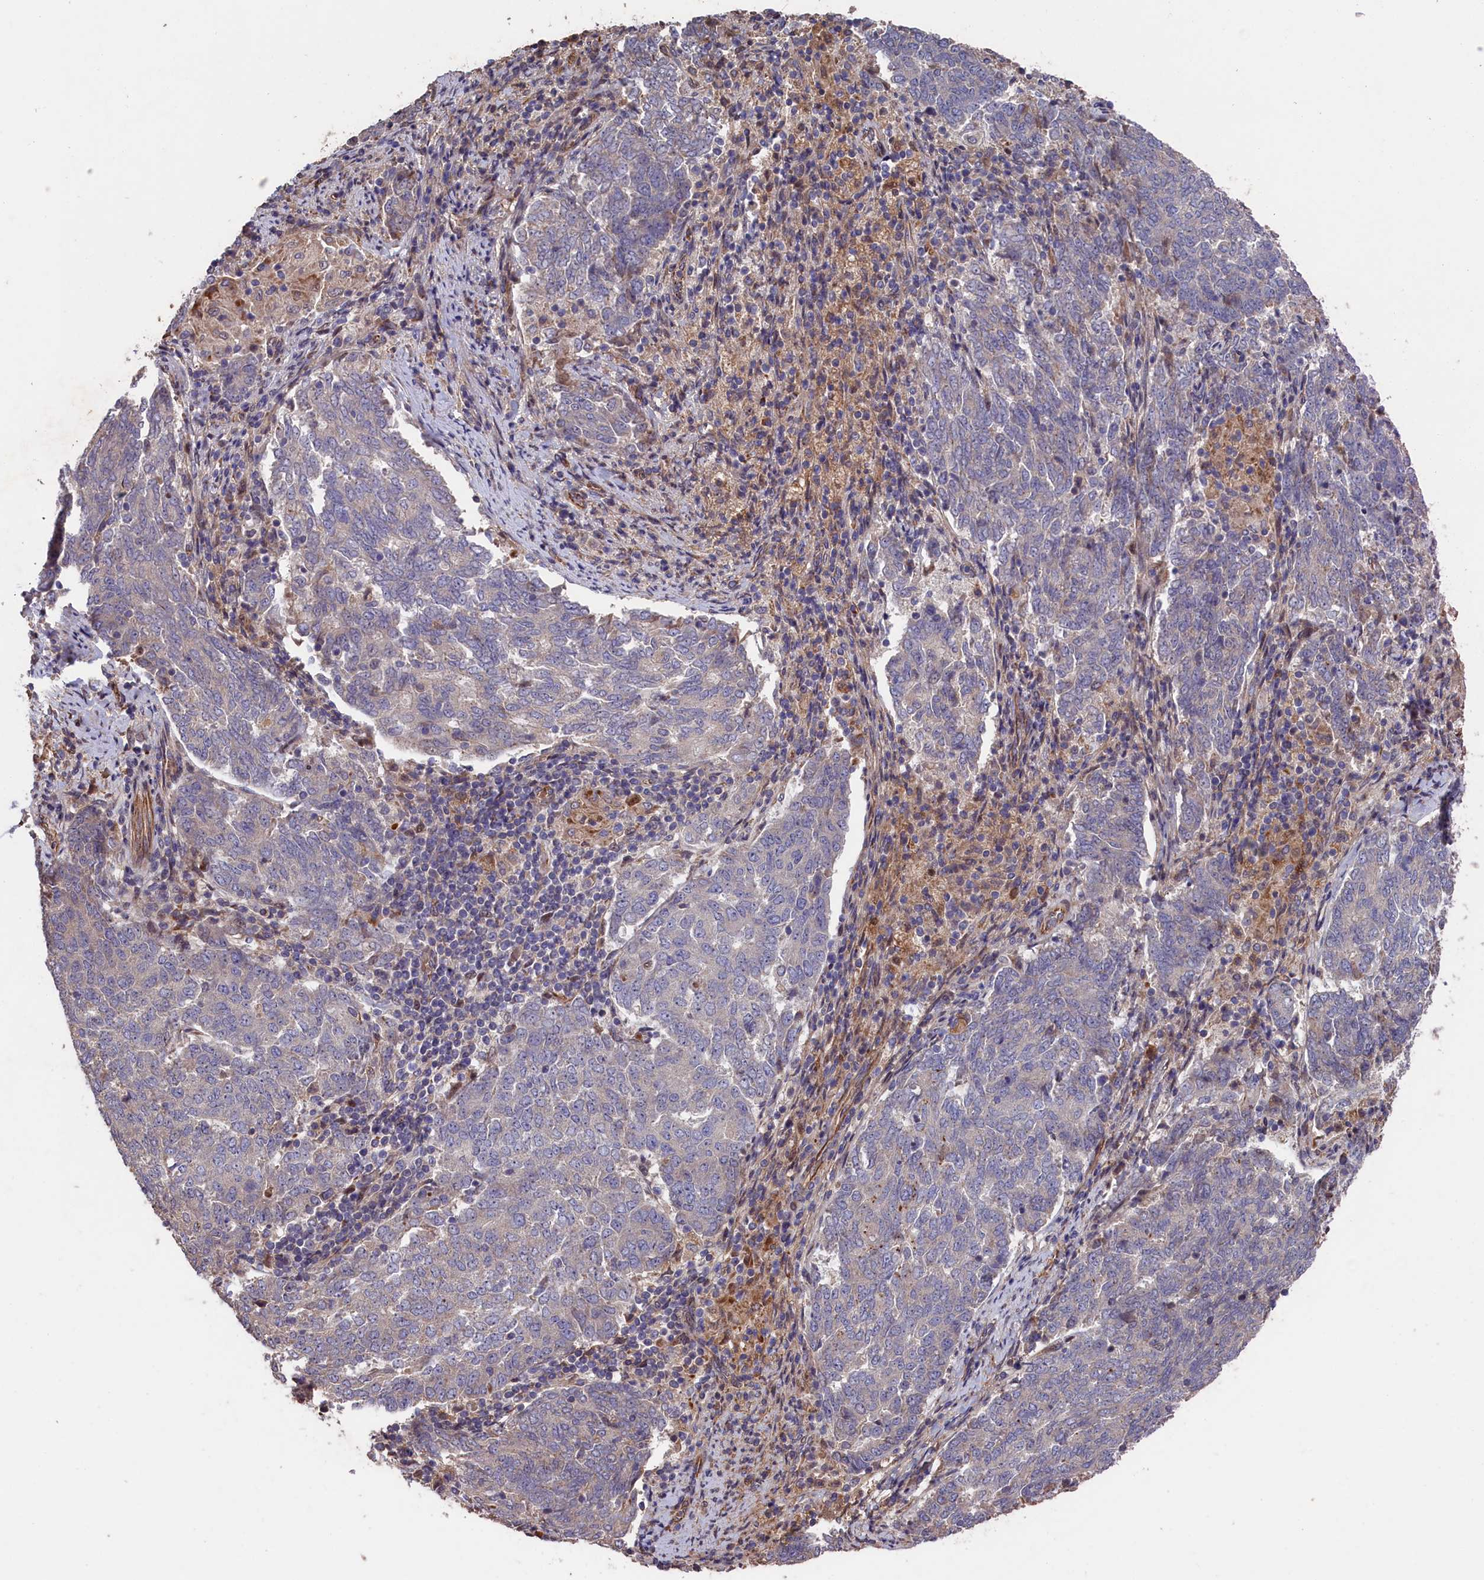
{"staining": {"intensity": "negative", "quantity": "none", "location": "none"}, "tissue": "endometrial cancer", "cell_type": "Tumor cells", "image_type": "cancer", "snomed": [{"axis": "morphology", "description": "Adenocarcinoma, NOS"}, {"axis": "topography", "description": "Endometrium"}], "caption": "Immunohistochemical staining of endometrial adenocarcinoma displays no significant staining in tumor cells.", "gene": "GREB1L", "patient": {"sex": "female", "age": 80}}